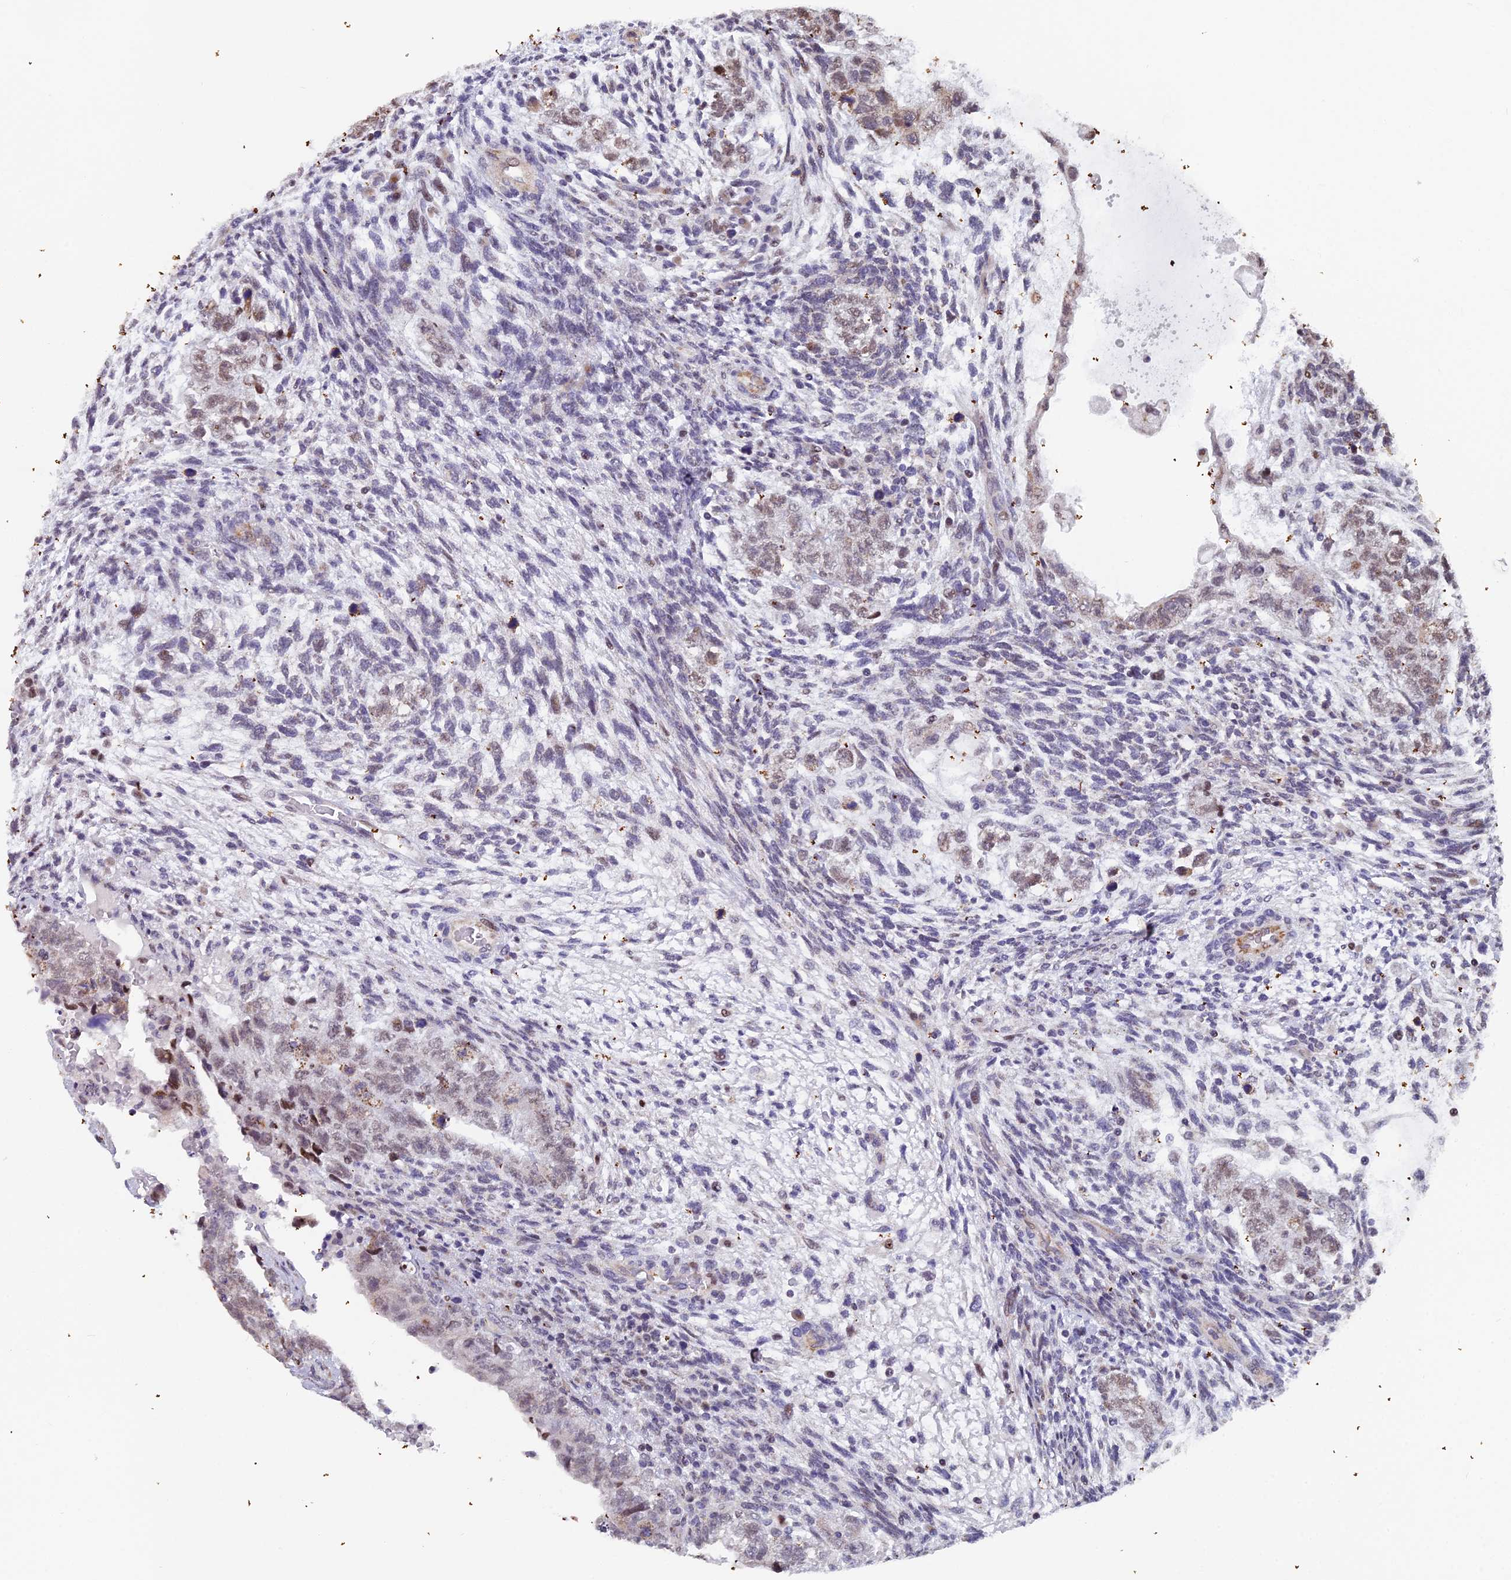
{"staining": {"intensity": "weak", "quantity": "25%-75%", "location": "nuclear"}, "tissue": "testis cancer", "cell_type": "Tumor cells", "image_type": "cancer", "snomed": [{"axis": "morphology", "description": "Normal tissue, NOS"}, {"axis": "morphology", "description": "Carcinoma, Embryonal, NOS"}, {"axis": "topography", "description": "Testis"}], "caption": "Immunohistochemical staining of human testis embryonal carcinoma displays low levels of weak nuclear protein expression in approximately 25%-75% of tumor cells. (DAB IHC with brightfield microscopy, high magnification).", "gene": "XKR9", "patient": {"sex": "male", "age": 36}}